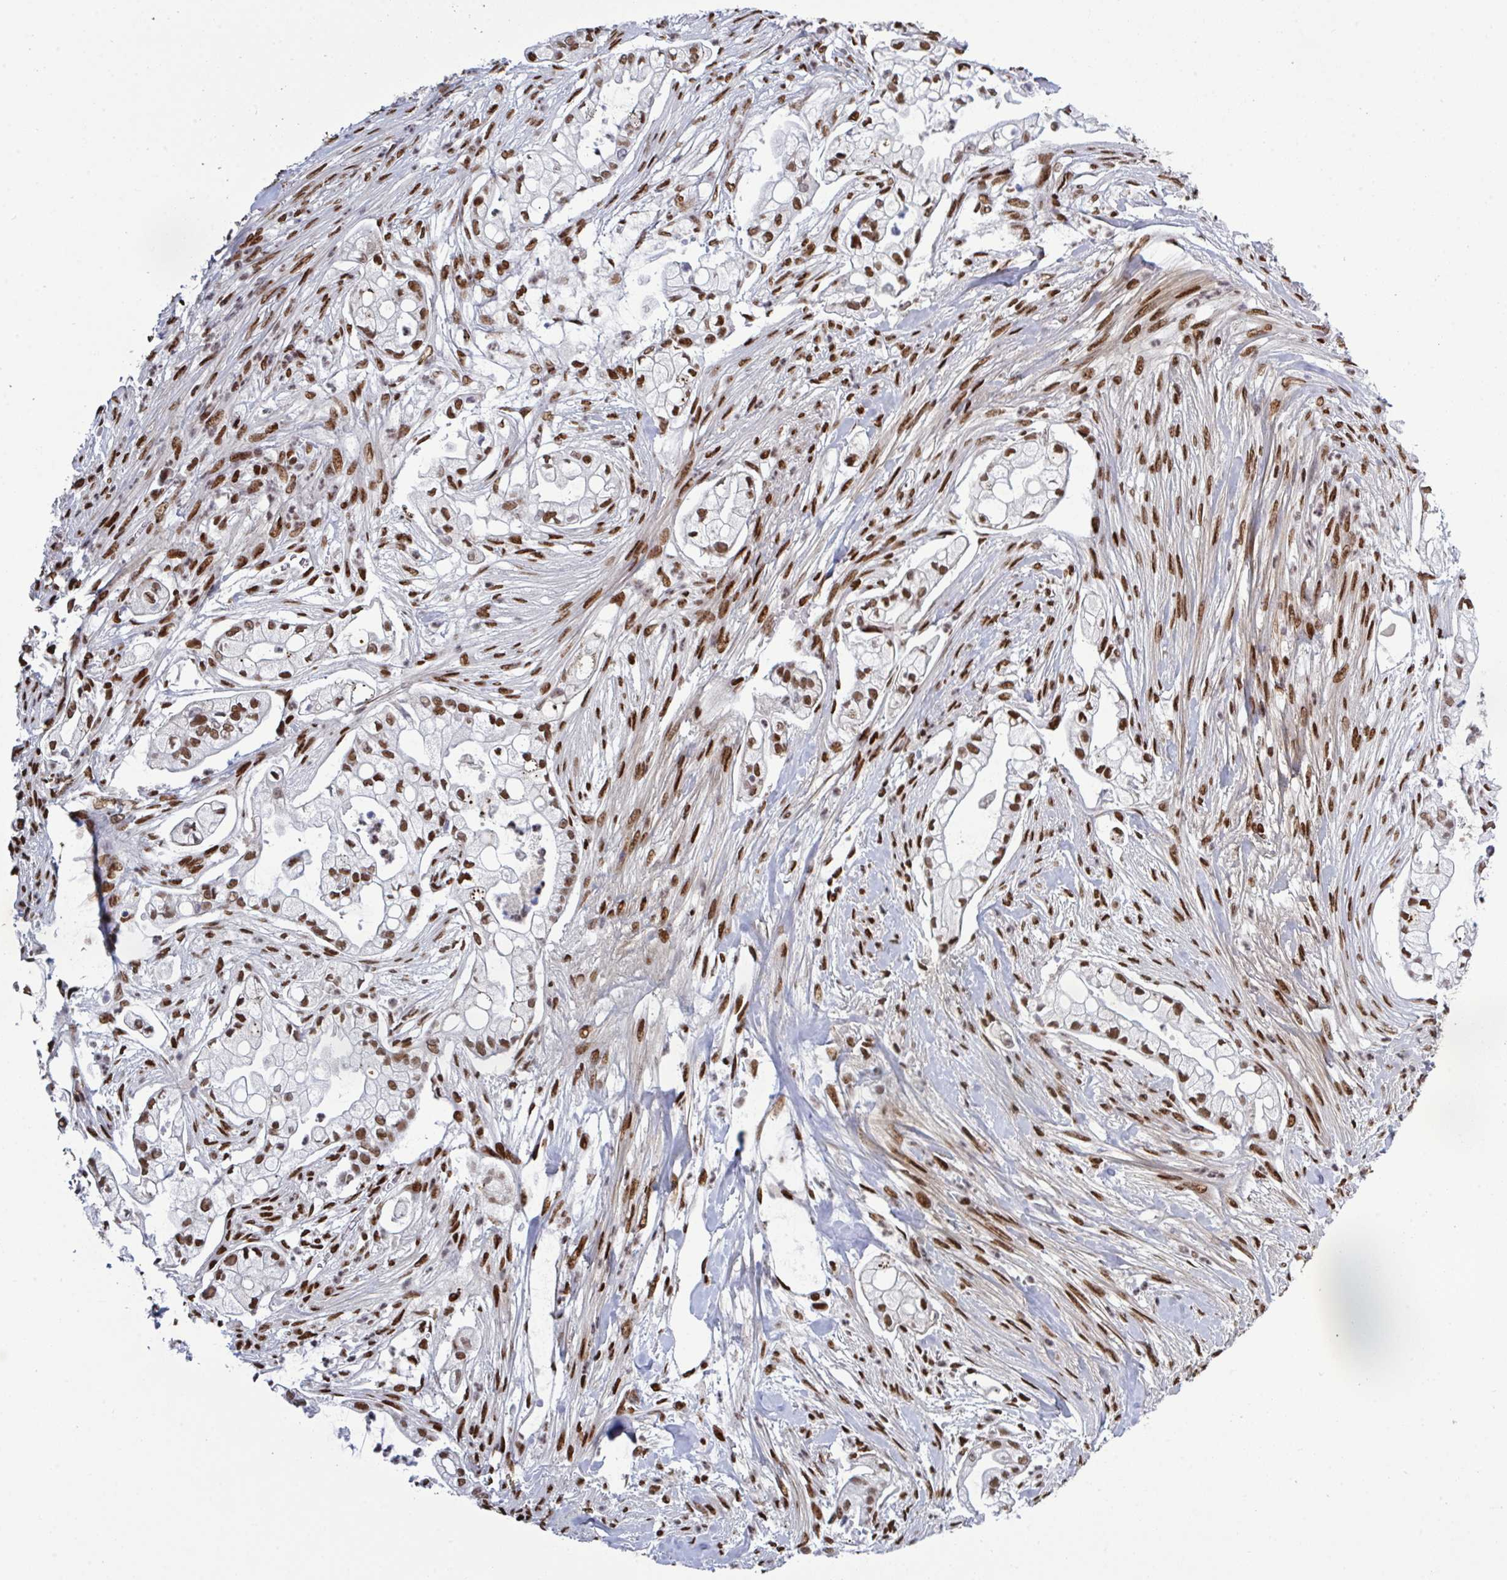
{"staining": {"intensity": "strong", "quantity": ">75%", "location": "nuclear"}, "tissue": "pancreatic cancer", "cell_type": "Tumor cells", "image_type": "cancer", "snomed": [{"axis": "morphology", "description": "Adenocarcinoma, NOS"}, {"axis": "topography", "description": "Pancreas"}], "caption": "Strong nuclear staining for a protein is seen in about >75% of tumor cells of pancreatic cancer using immunohistochemistry.", "gene": "ZNF607", "patient": {"sex": "female", "age": 69}}